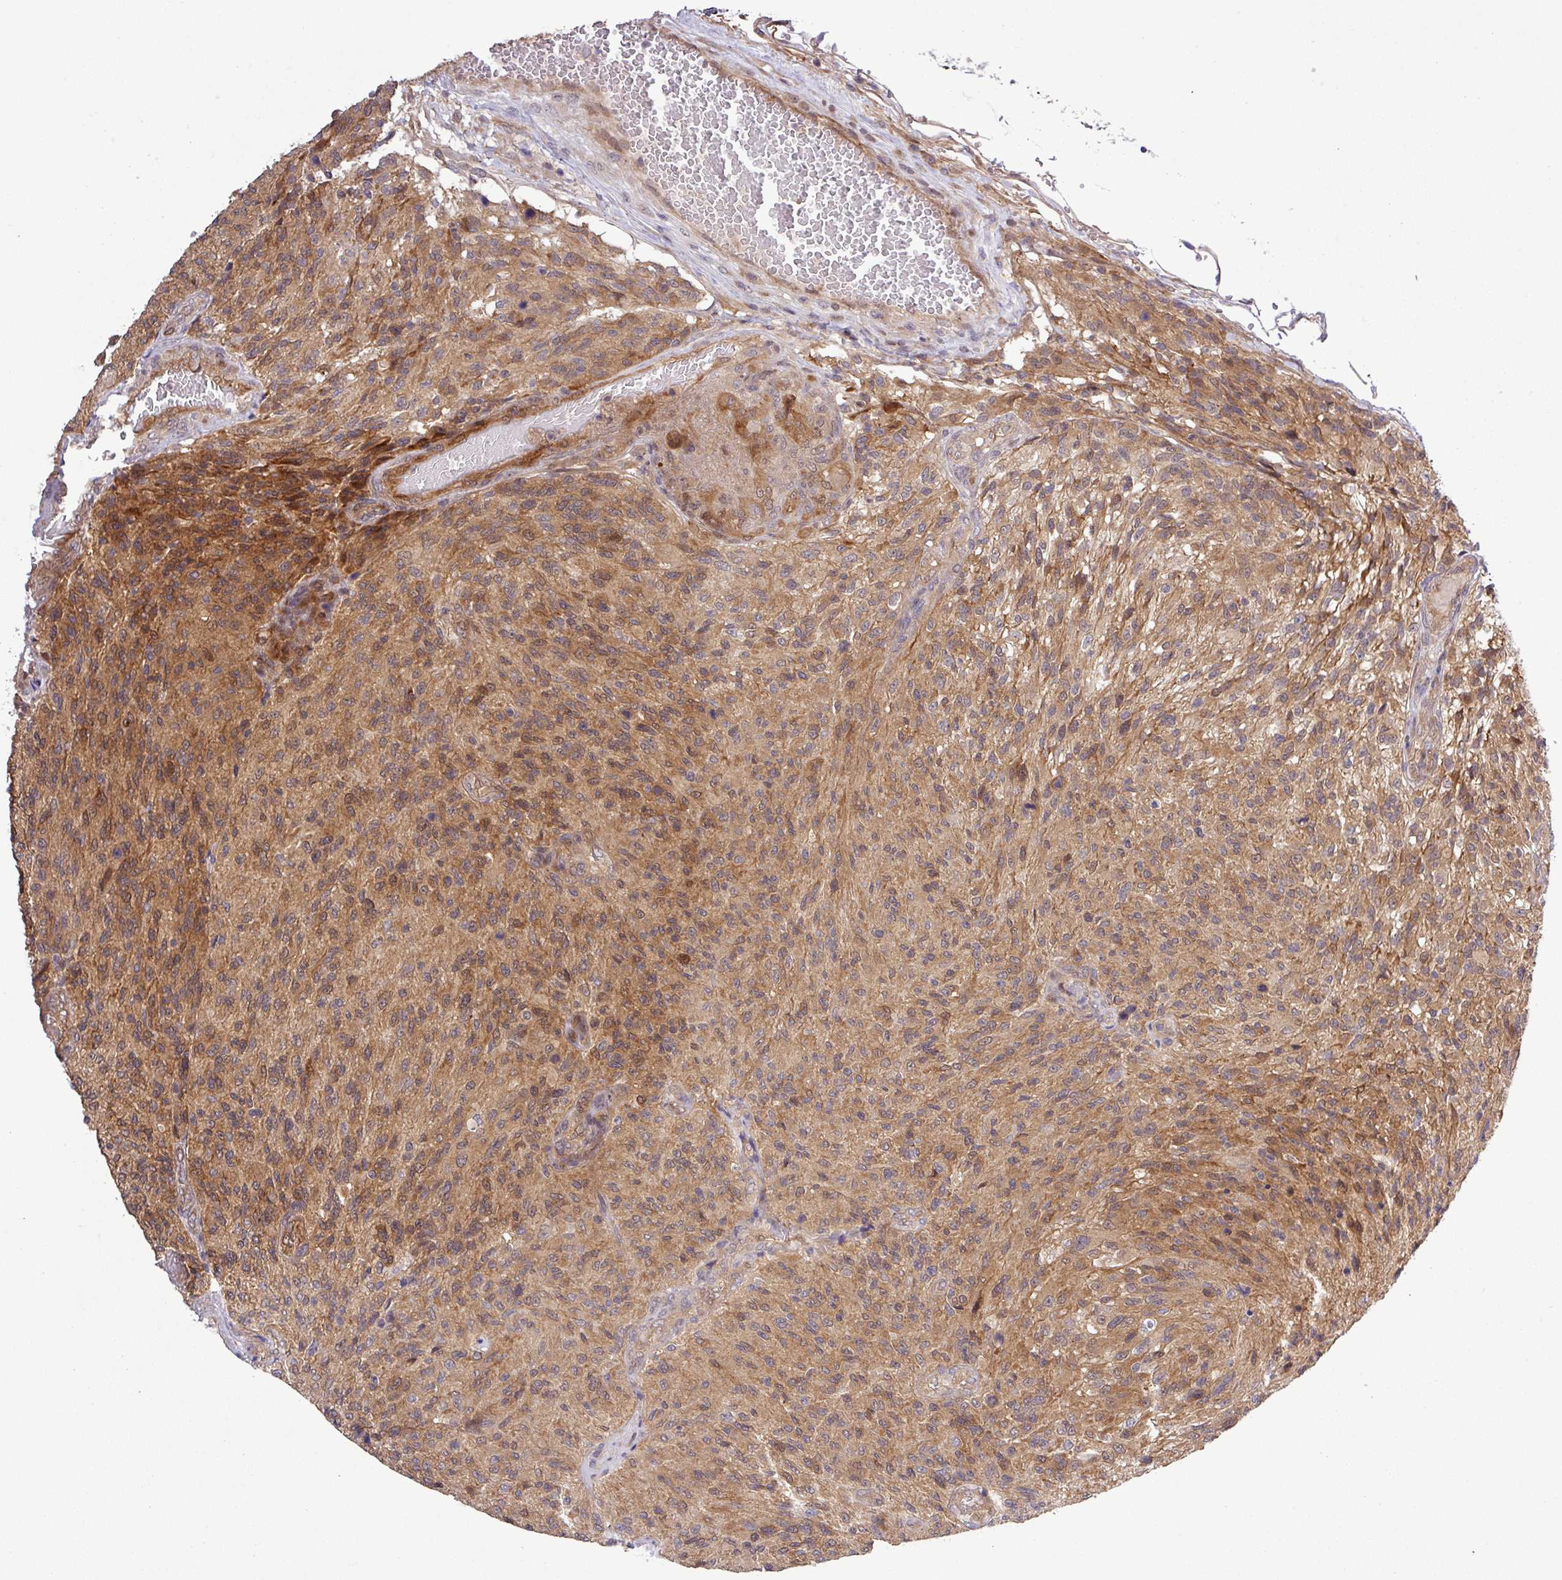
{"staining": {"intensity": "moderate", "quantity": ">75%", "location": "cytoplasmic/membranous,nuclear"}, "tissue": "glioma", "cell_type": "Tumor cells", "image_type": "cancer", "snomed": [{"axis": "morphology", "description": "Normal tissue, NOS"}, {"axis": "morphology", "description": "Glioma, malignant, High grade"}, {"axis": "topography", "description": "Cerebral cortex"}], "caption": "This photomicrograph displays immunohistochemistry staining of glioma, with medium moderate cytoplasmic/membranous and nuclear expression in approximately >75% of tumor cells.", "gene": "CARHSP1", "patient": {"sex": "male", "age": 56}}